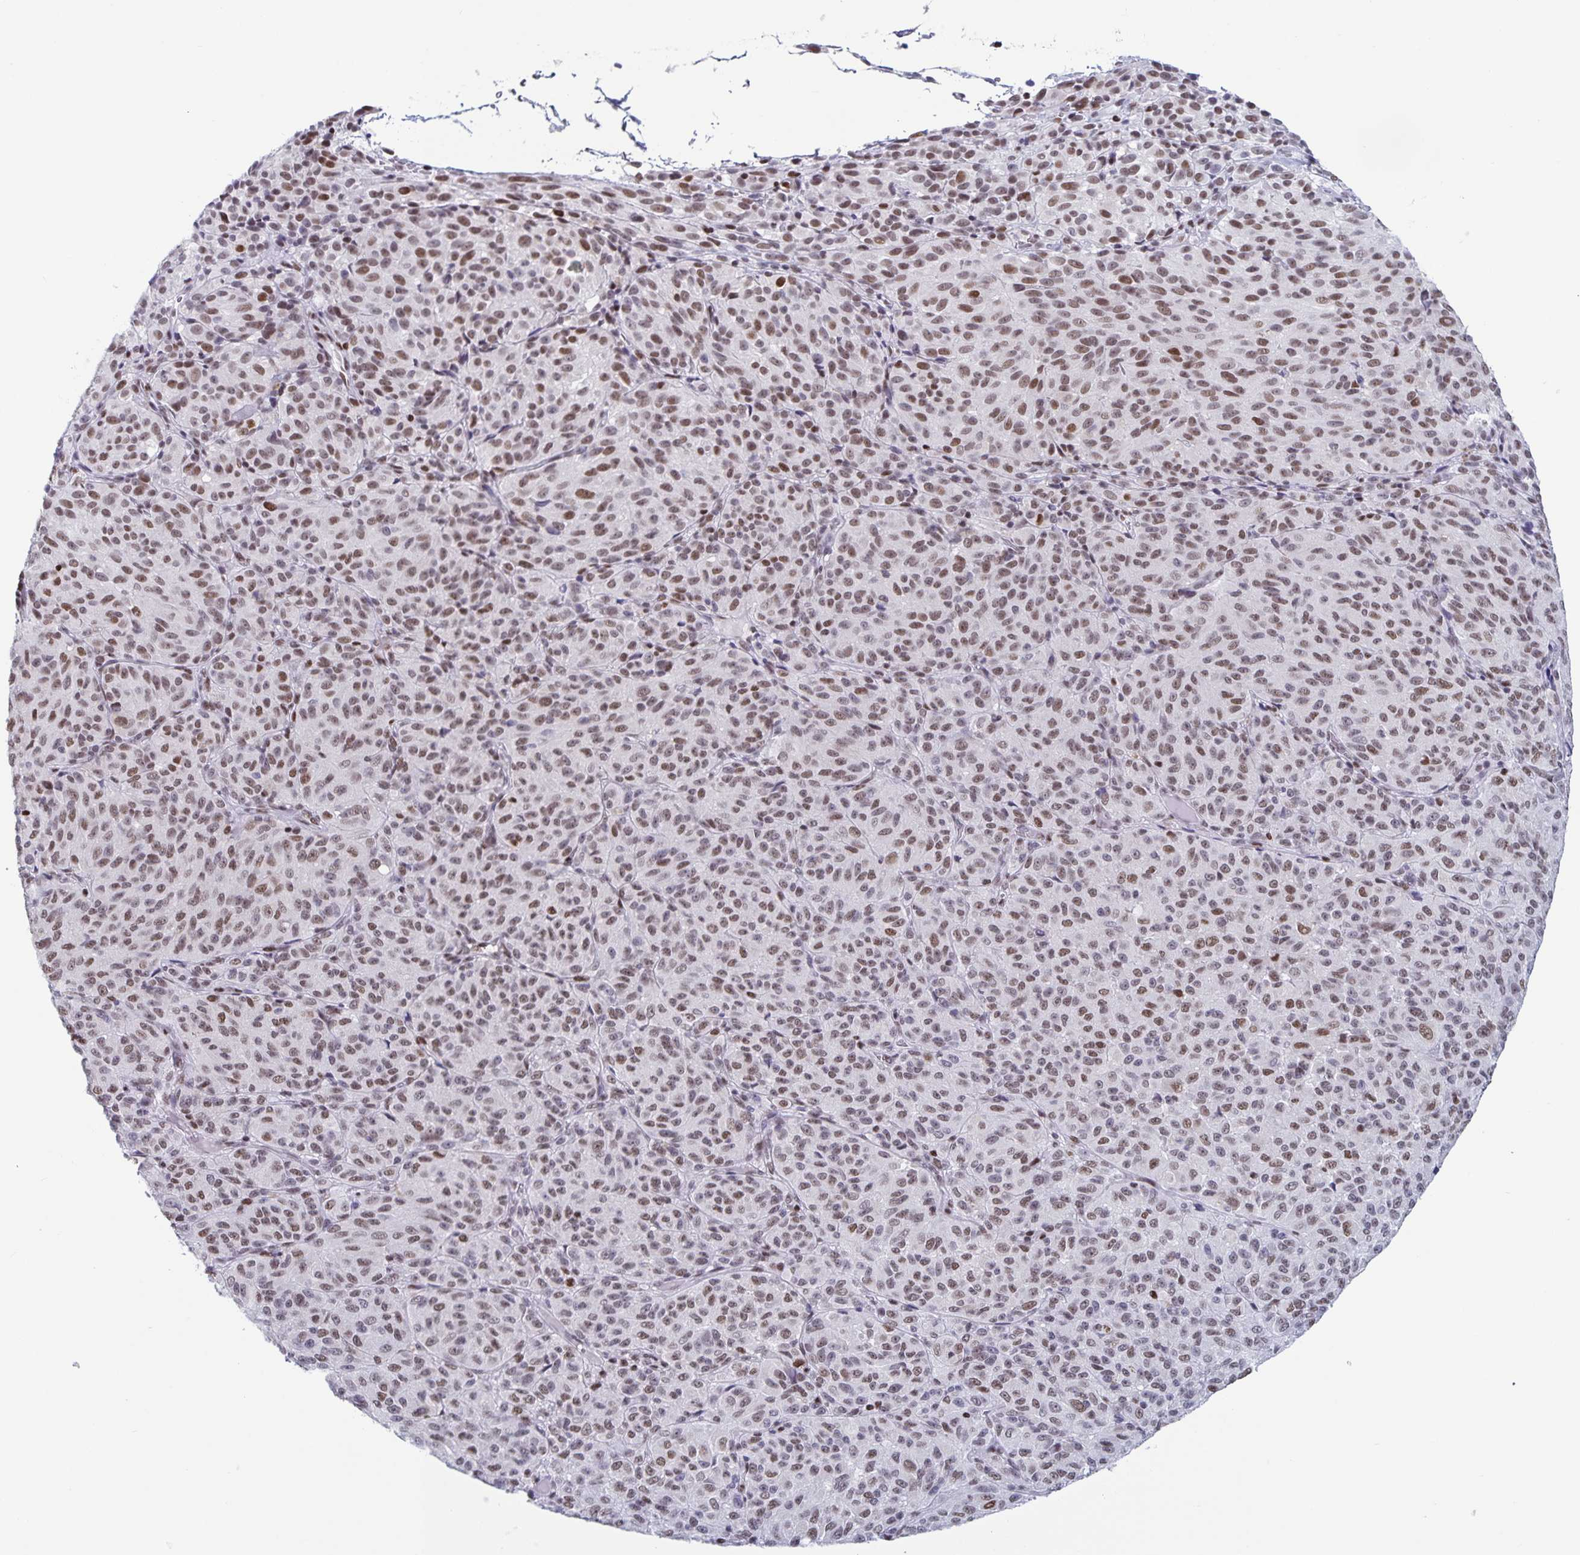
{"staining": {"intensity": "weak", "quantity": ">75%", "location": "nuclear"}, "tissue": "melanoma", "cell_type": "Tumor cells", "image_type": "cancer", "snomed": [{"axis": "morphology", "description": "Malignant melanoma, Metastatic site"}, {"axis": "topography", "description": "Brain"}], "caption": "The micrograph shows staining of malignant melanoma (metastatic site), revealing weak nuclear protein expression (brown color) within tumor cells.", "gene": "JUND", "patient": {"sex": "female", "age": 56}}